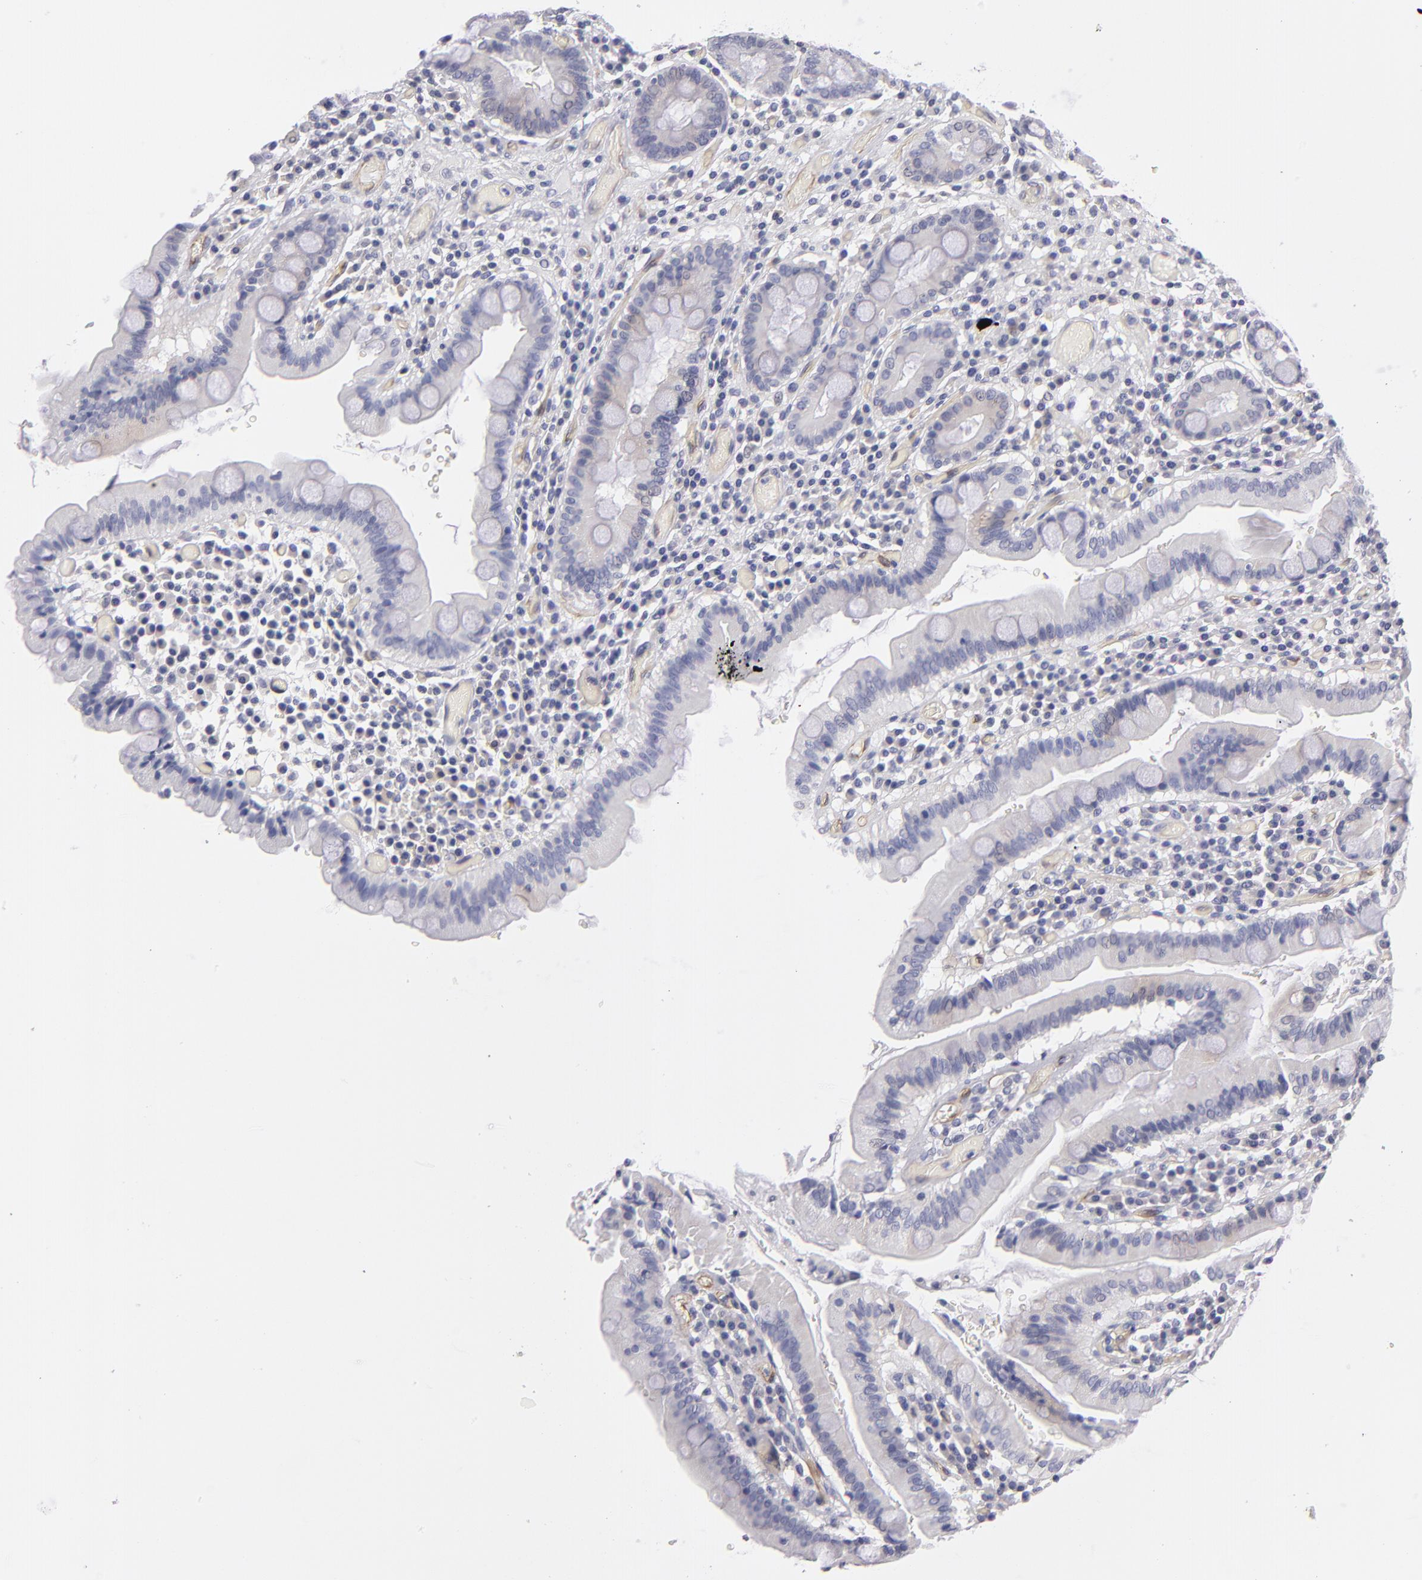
{"staining": {"intensity": "negative", "quantity": "none", "location": "none"}, "tissue": "duodenum", "cell_type": "Glandular cells", "image_type": "normal", "snomed": [{"axis": "morphology", "description": "Normal tissue, NOS"}, {"axis": "topography", "description": "Stomach, lower"}, {"axis": "topography", "description": "Duodenum"}], "caption": "This is a micrograph of immunohistochemistry staining of normal duodenum, which shows no staining in glandular cells.", "gene": "PLVAP", "patient": {"sex": "male", "age": 84}}